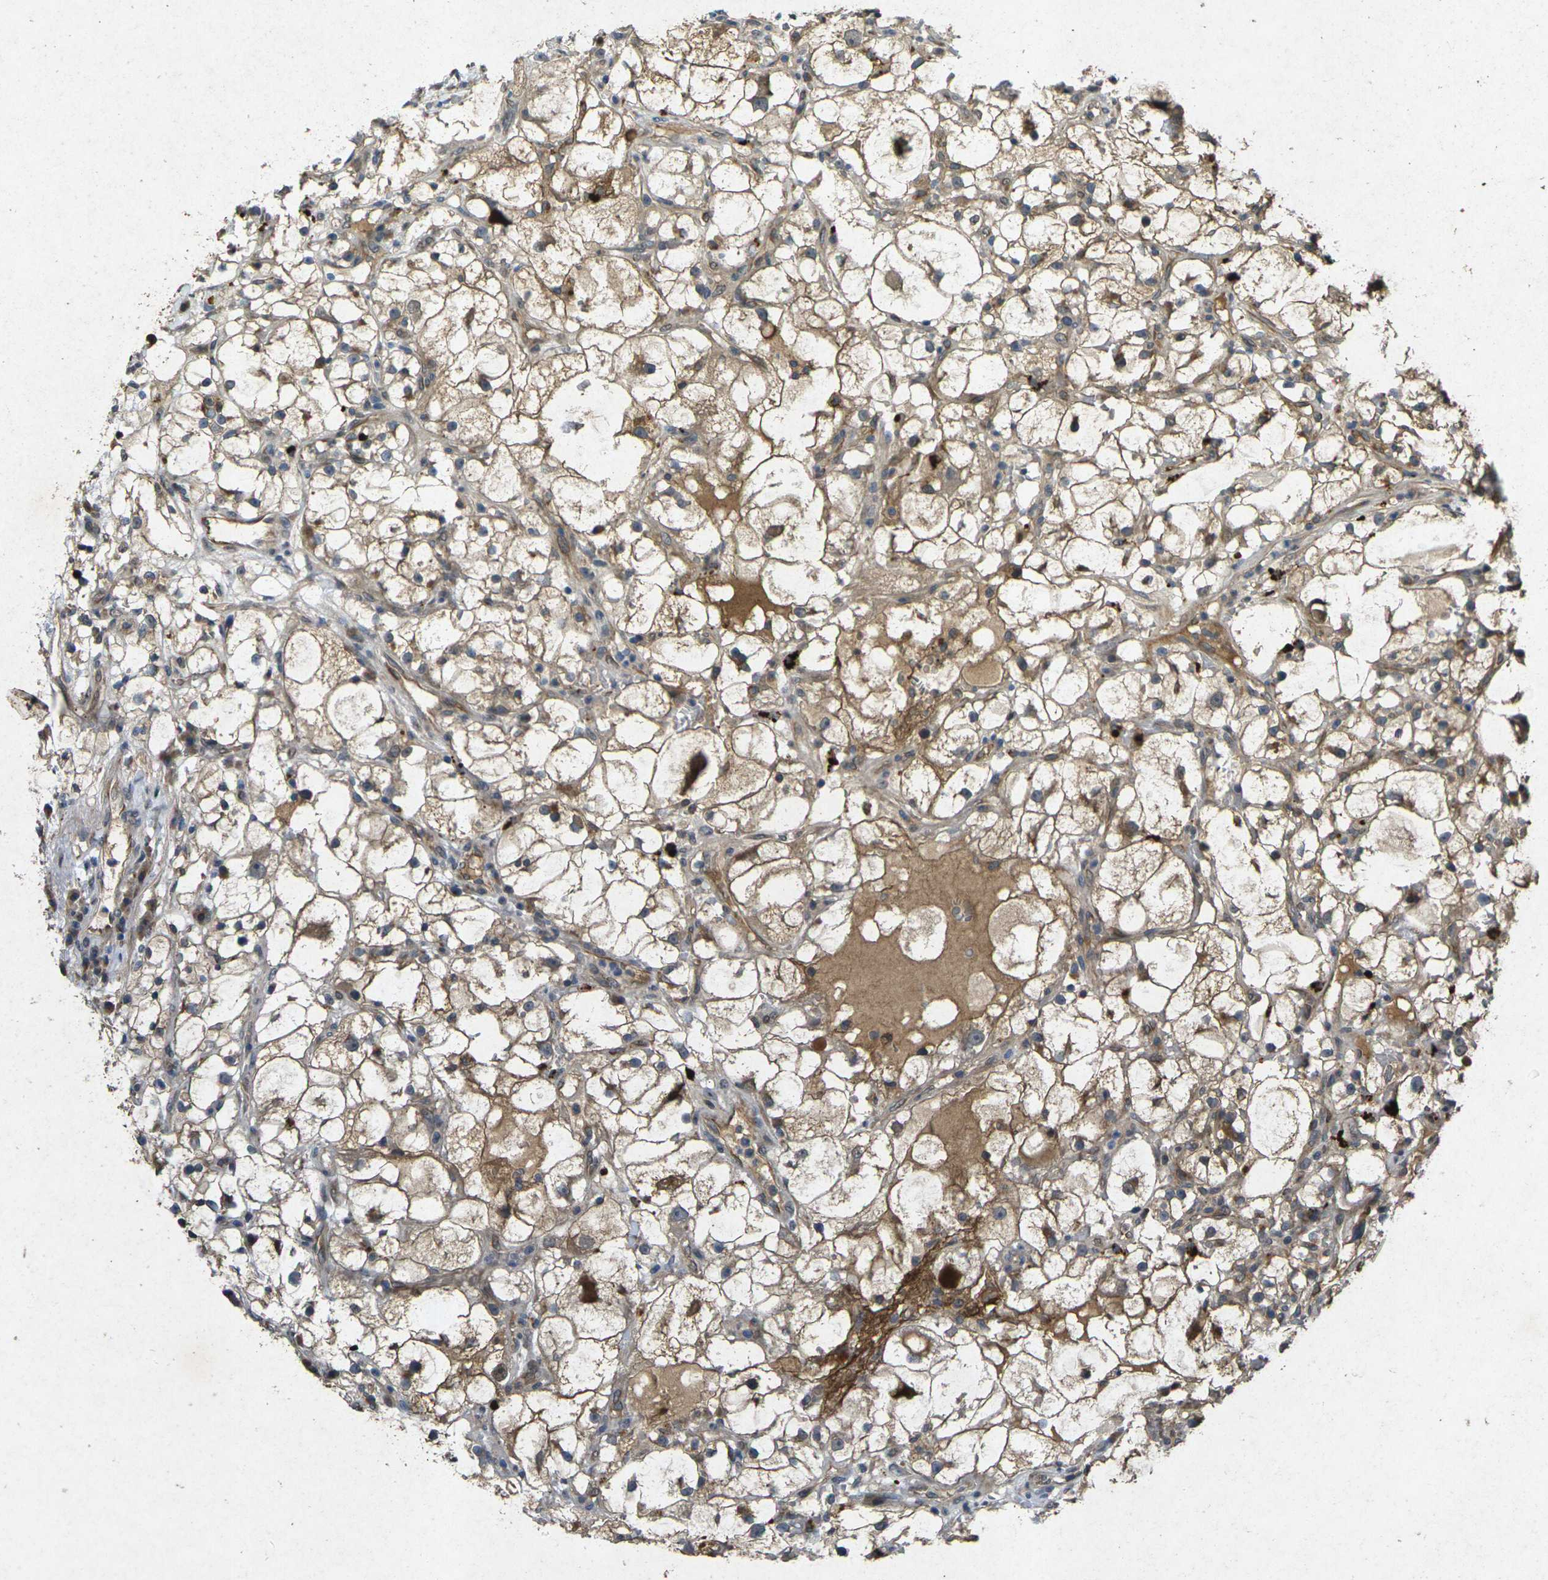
{"staining": {"intensity": "moderate", "quantity": ">75%", "location": "cytoplasmic/membranous"}, "tissue": "renal cancer", "cell_type": "Tumor cells", "image_type": "cancer", "snomed": [{"axis": "morphology", "description": "Adenocarcinoma, NOS"}, {"axis": "topography", "description": "Kidney"}], "caption": "IHC staining of adenocarcinoma (renal), which displays medium levels of moderate cytoplasmic/membranous positivity in about >75% of tumor cells indicating moderate cytoplasmic/membranous protein expression. The staining was performed using DAB (3,3'-diaminobenzidine) (brown) for protein detection and nuclei were counterstained in hematoxylin (blue).", "gene": "RGMA", "patient": {"sex": "female", "age": 60}}